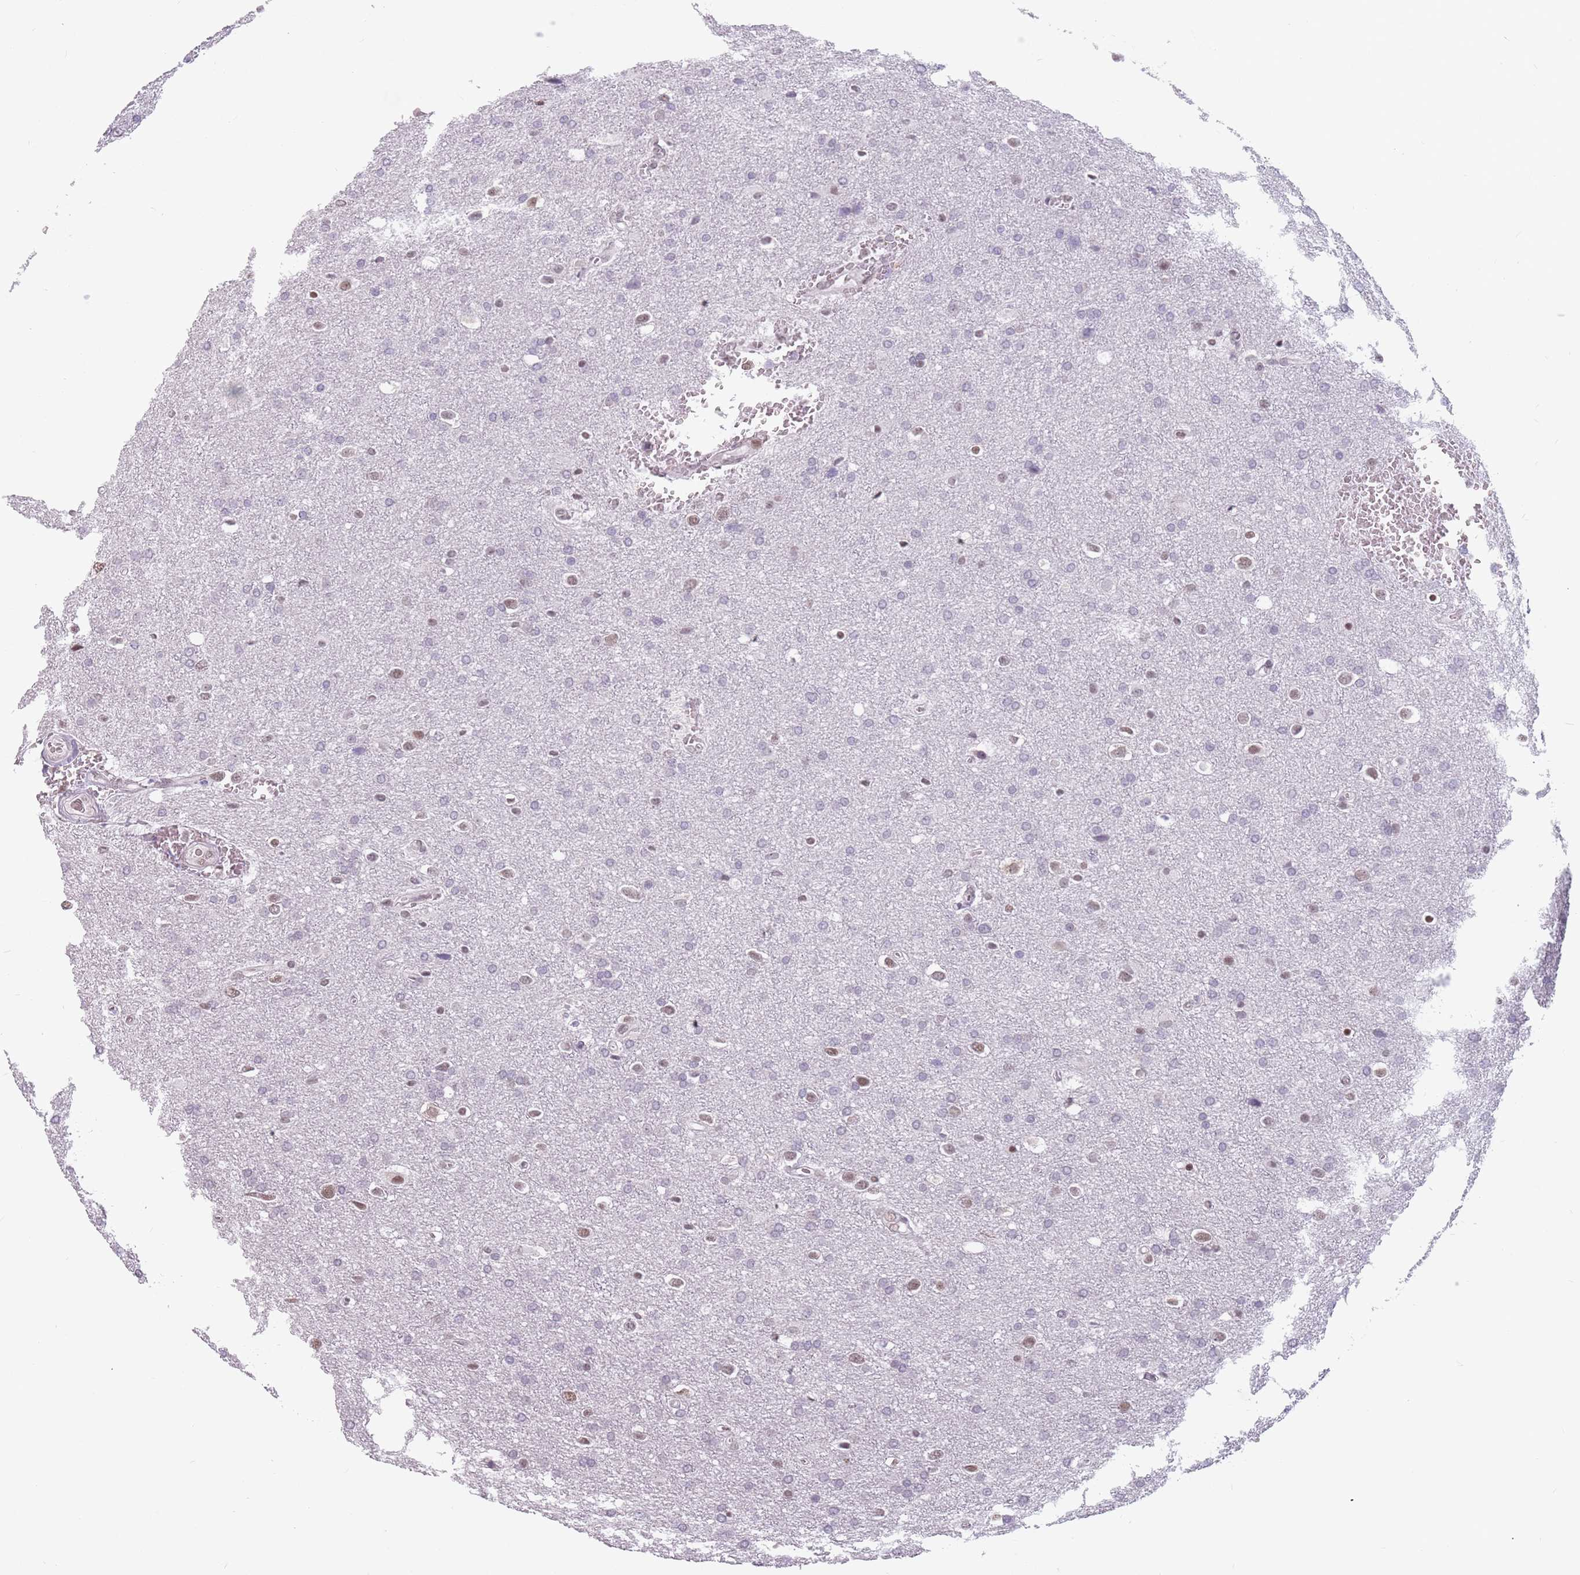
{"staining": {"intensity": "moderate", "quantity": "<25%", "location": "nuclear"}, "tissue": "glioma", "cell_type": "Tumor cells", "image_type": "cancer", "snomed": [{"axis": "morphology", "description": "Glioma, malignant, Low grade"}, {"axis": "topography", "description": "Brain"}], "caption": "Tumor cells demonstrate low levels of moderate nuclear positivity in approximately <25% of cells in glioma. (DAB IHC with brightfield microscopy, high magnification).", "gene": "PTCHD1", "patient": {"sex": "female", "age": 32}}